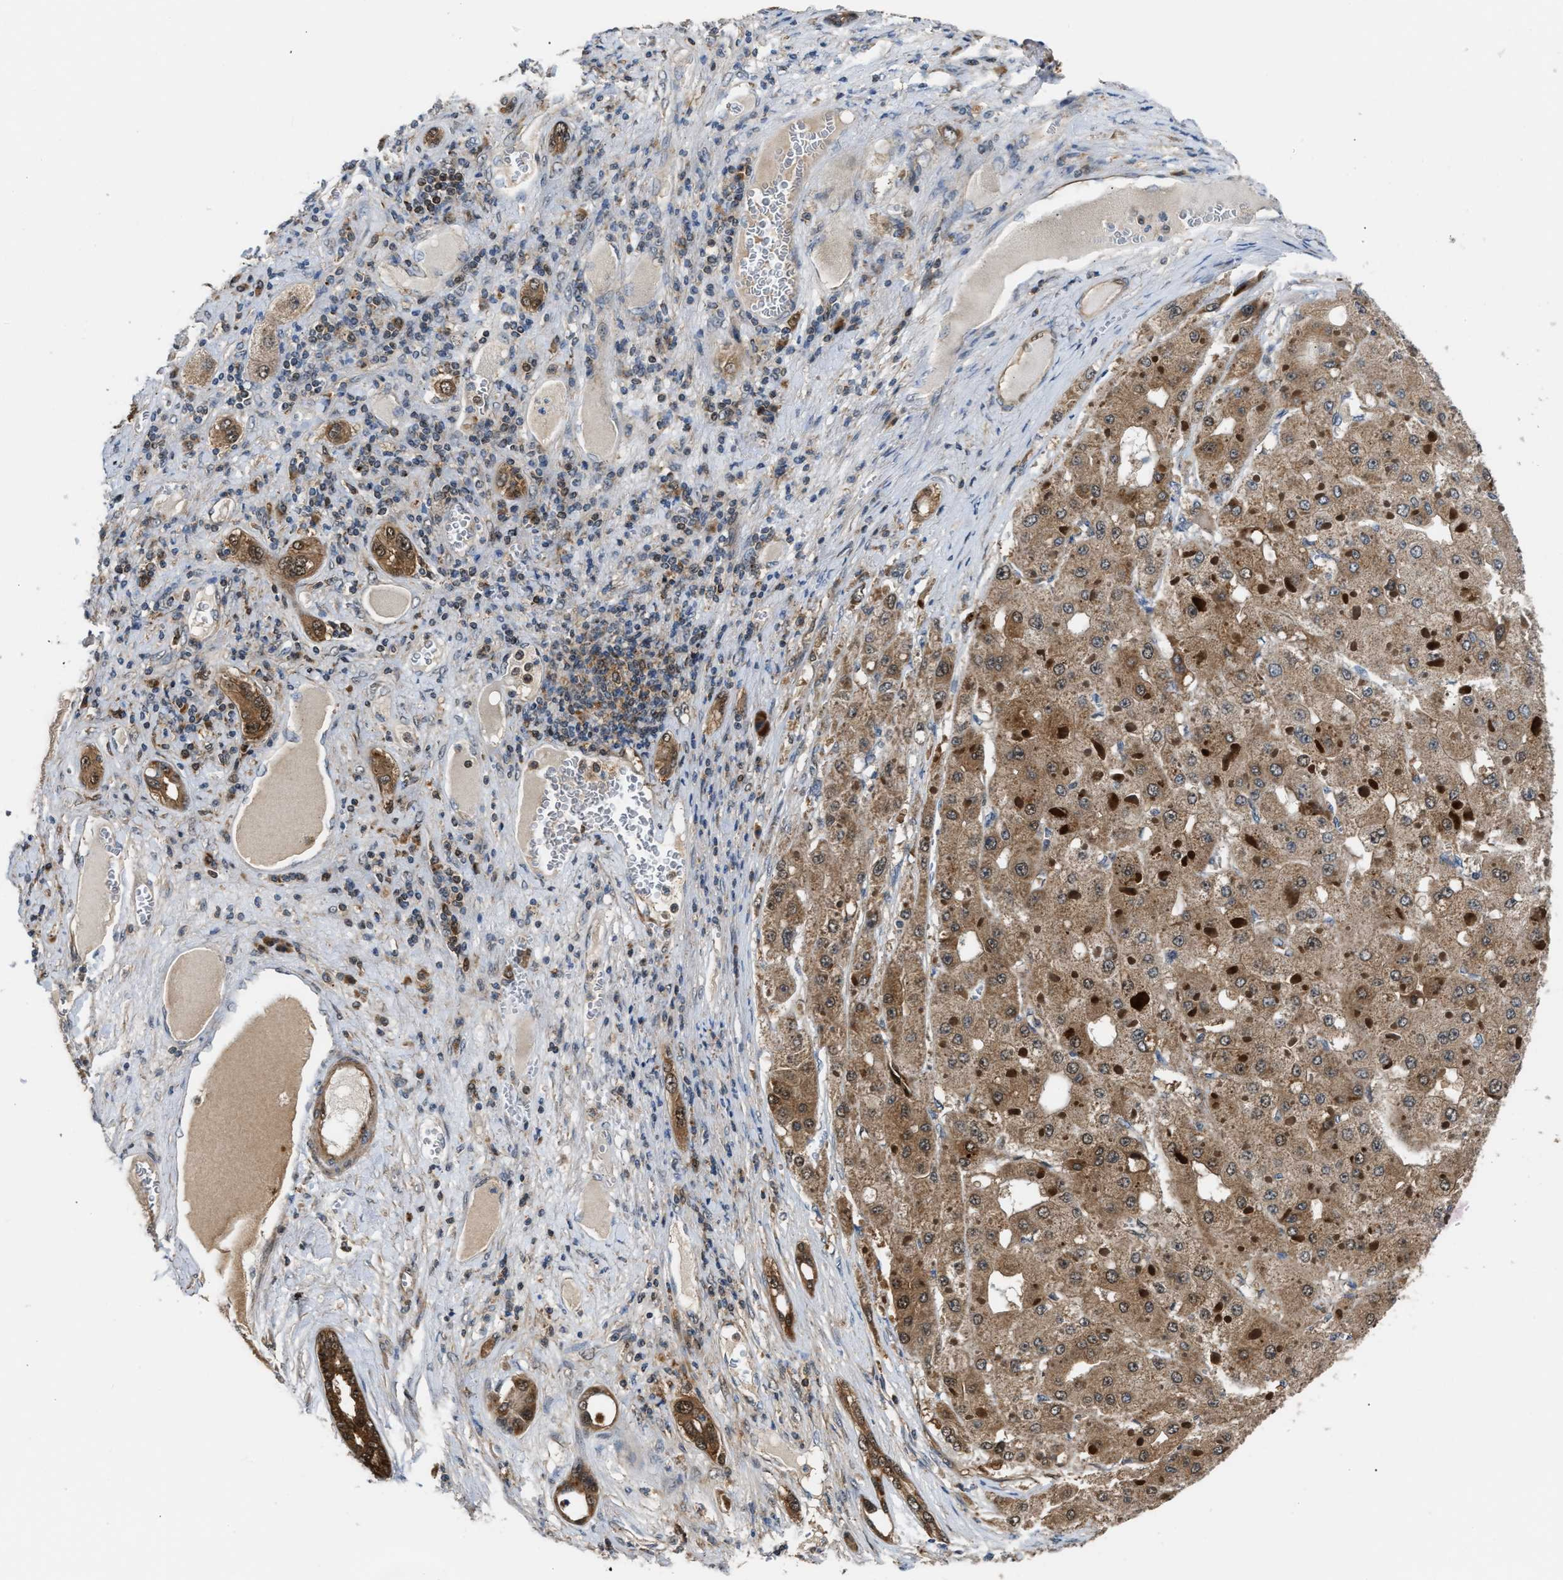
{"staining": {"intensity": "moderate", "quantity": ">75%", "location": "cytoplasmic/membranous"}, "tissue": "liver cancer", "cell_type": "Tumor cells", "image_type": "cancer", "snomed": [{"axis": "morphology", "description": "Carcinoma, Hepatocellular, NOS"}, {"axis": "topography", "description": "Liver"}], "caption": "Moderate cytoplasmic/membranous positivity is identified in about >75% of tumor cells in liver cancer (hepatocellular carcinoma).", "gene": "PPA1", "patient": {"sex": "female", "age": 73}}